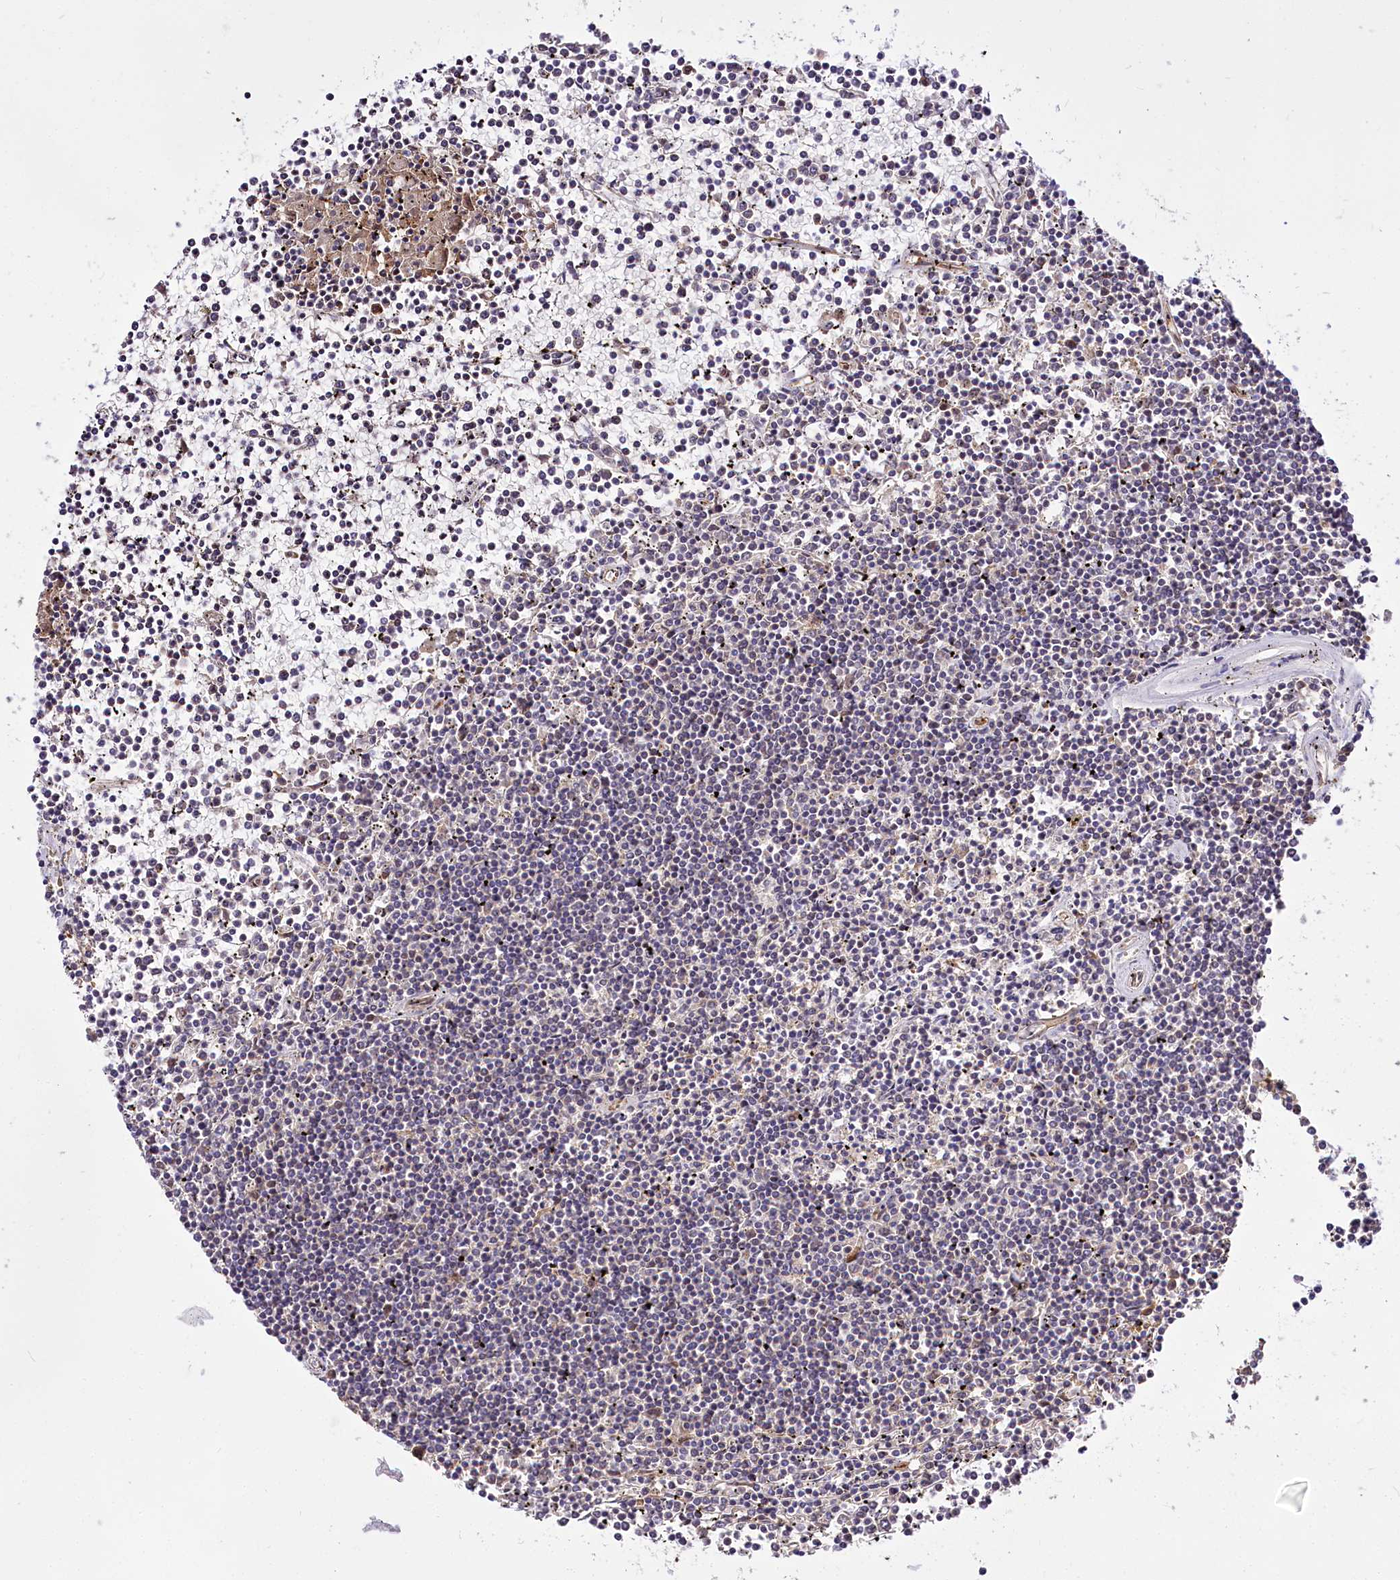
{"staining": {"intensity": "negative", "quantity": "none", "location": "none"}, "tissue": "lymphoma", "cell_type": "Tumor cells", "image_type": "cancer", "snomed": [{"axis": "morphology", "description": "Malignant lymphoma, non-Hodgkin's type, Low grade"}, {"axis": "topography", "description": "Spleen"}], "caption": "Malignant lymphoma, non-Hodgkin's type (low-grade) was stained to show a protein in brown. There is no significant staining in tumor cells.", "gene": "GNL3L", "patient": {"sex": "female", "age": 19}}